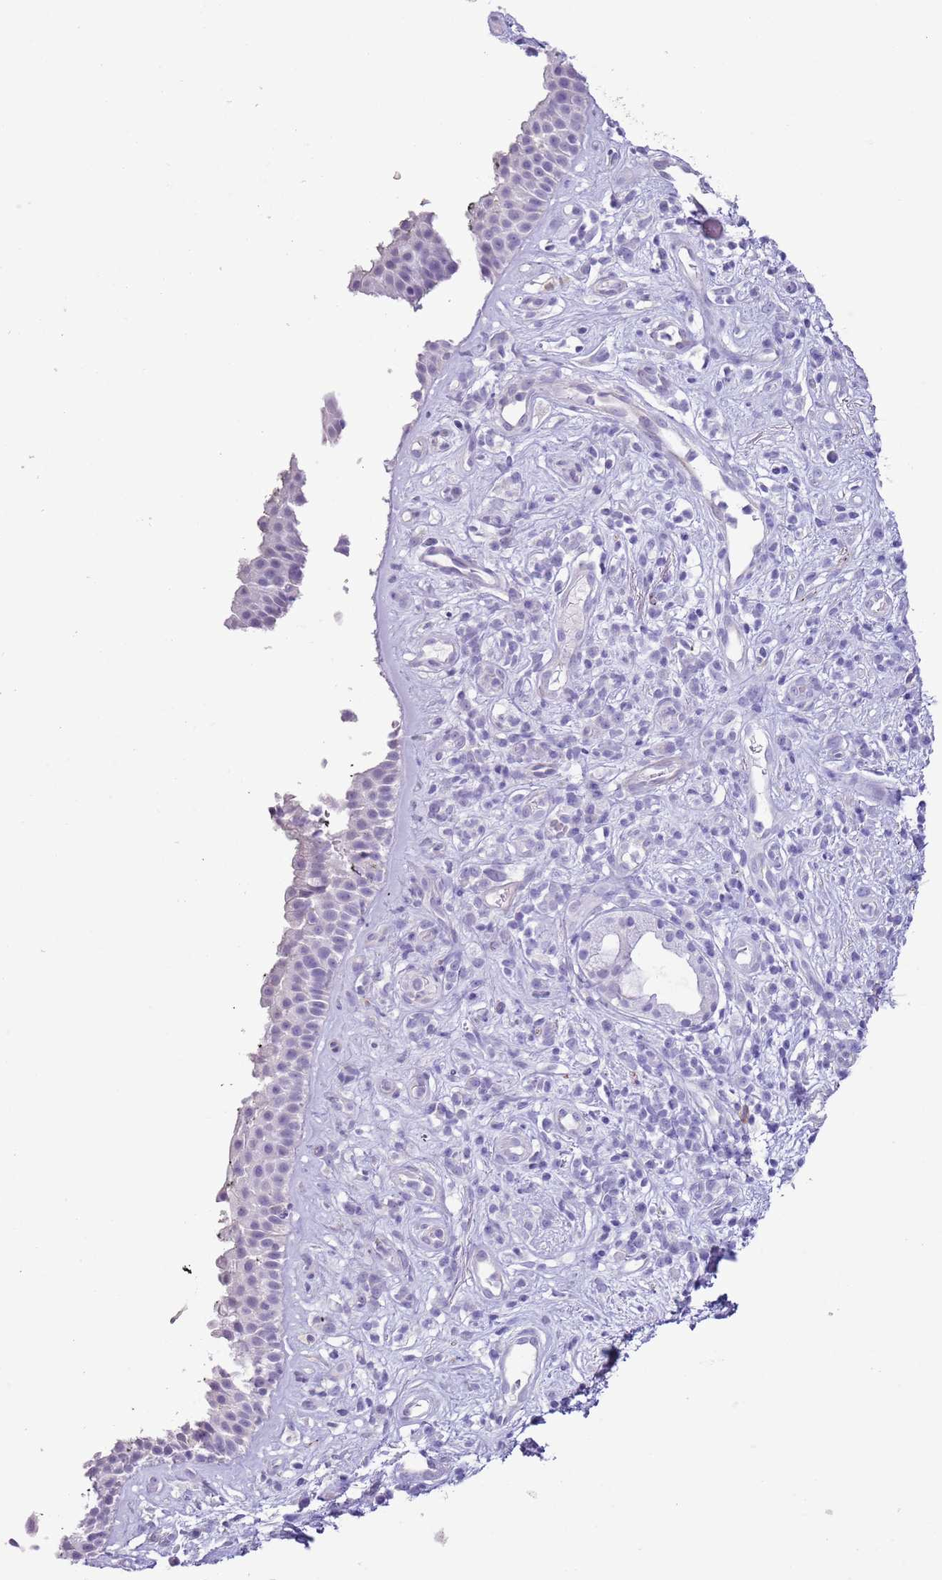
{"staining": {"intensity": "negative", "quantity": "none", "location": "none"}, "tissue": "nasopharynx", "cell_type": "Respiratory epithelial cells", "image_type": "normal", "snomed": [{"axis": "morphology", "description": "Normal tissue, NOS"}, {"axis": "morphology", "description": "Squamous cell carcinoma, NOS"}, {"axis": "topography", "description": "Nasopharynx"}, {"axis": "topography", "description": "Head-Neck"}], "caption": "High power microscopy photomicrograph of an IHC image of unremarkable nasopharynx, revealing no significant expression in respiratory epithelial cells. Brightfield microscopy of immunohistochemistry stained with DAB (brown) and hematoxylin (blue), captured at high magnification.", "gene": "SLC7A14", "patient": {"sex": "male", "age": 85}}